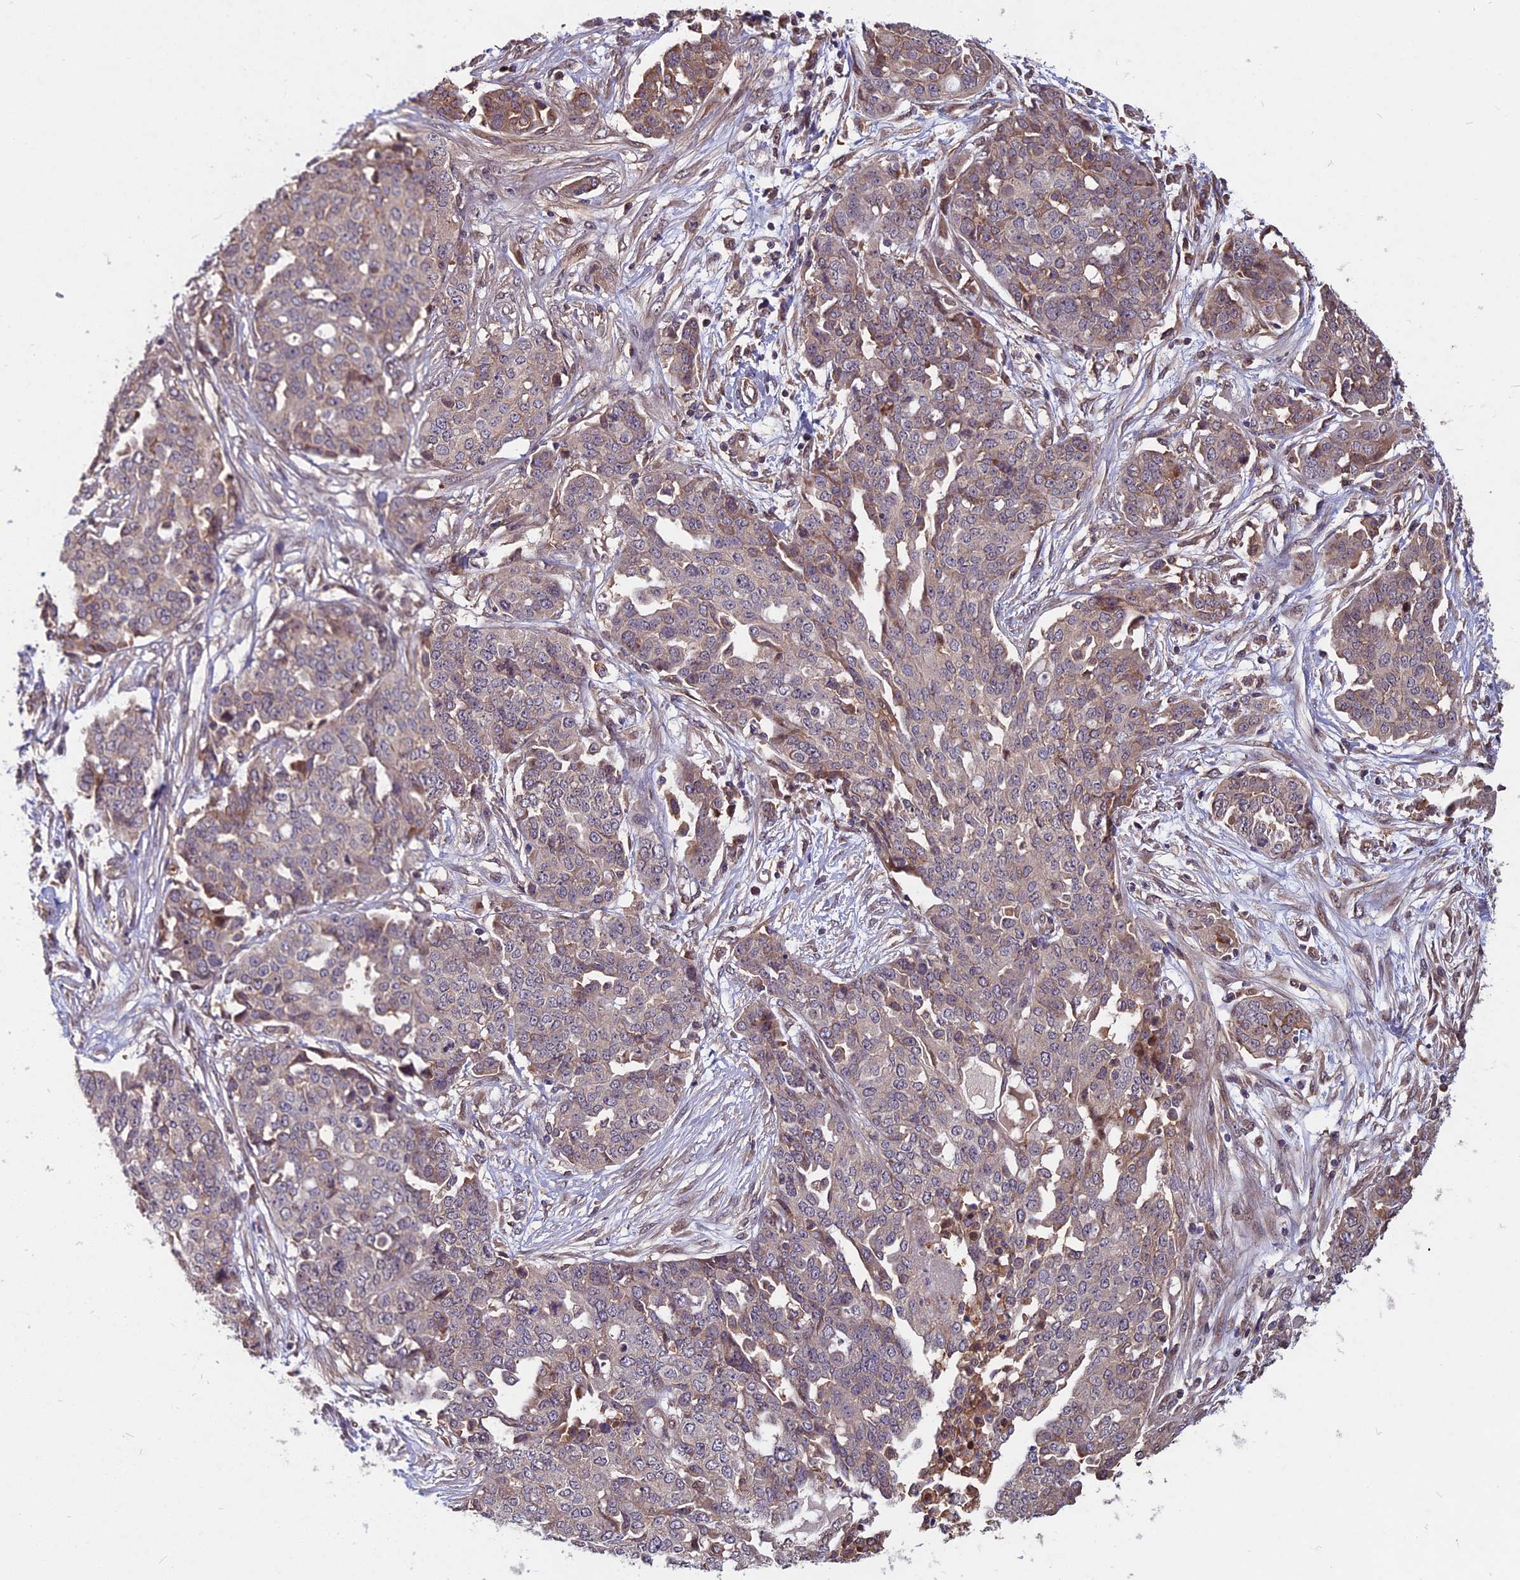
{"staining": {"intensity": "moderate", "quantity": "<25%", "location": "cytoplasmic/membranous"}, "tissue": "ovarian cancer", "cell_type": "Tumor cells", "image_type": "cancer", "snomed": [{"axis": "morphology", "description": "Cystadenocarcinoma, serous, NOS"}, {"axis": "topography", "description": "Soft tissue"}, {"axis": "topography", "description": "Ovary"}], "caption": "This is a histology image of IHC staining of ovarian serous cystadenocarcinoma, which shows moderate positivity in the cytoplasmic/membranous of tumor cells.", "gene": "SPG11", "patient": {"sex": "female", "age": 57}}